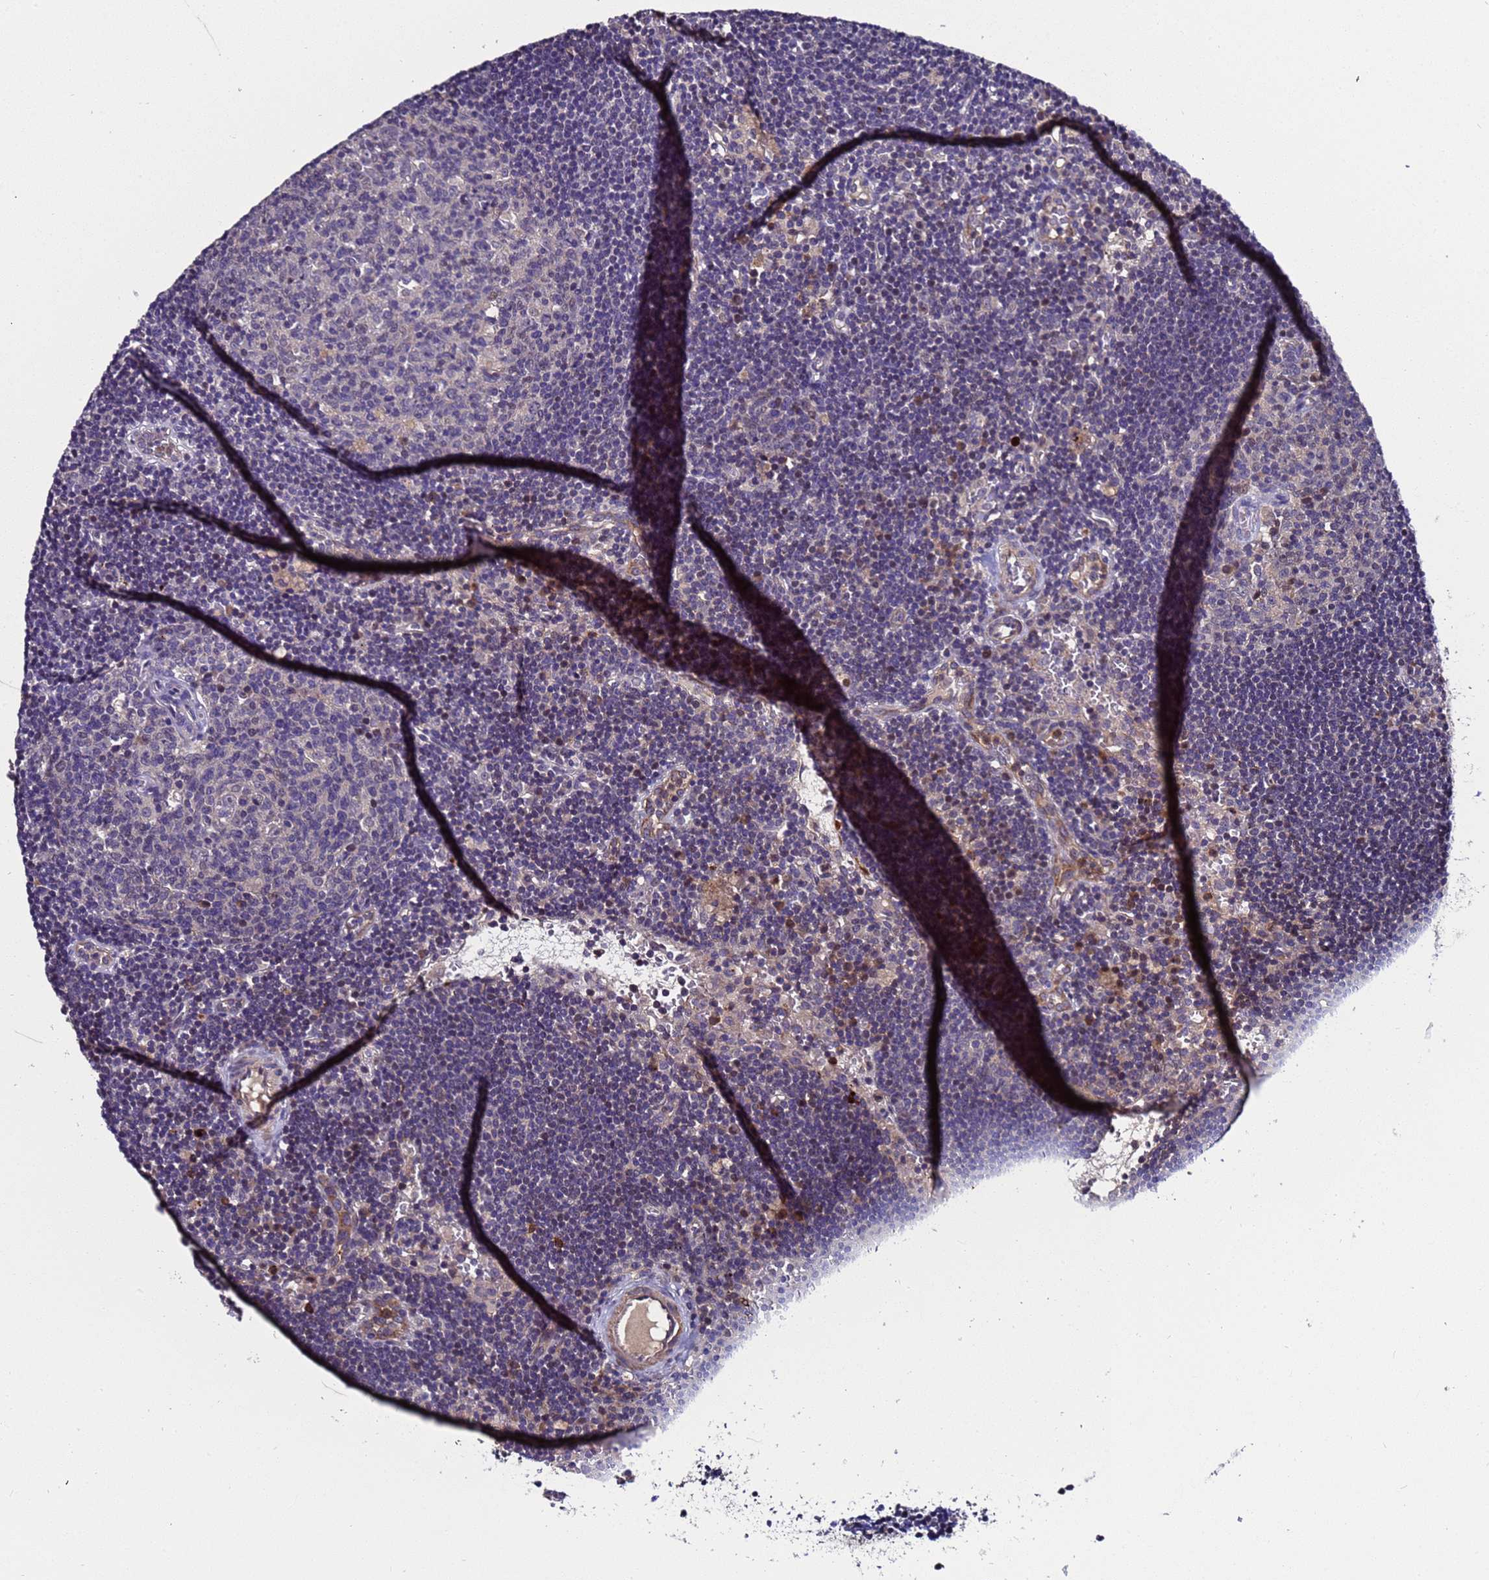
{"staining": {"intensity": "negative", "quantity": "none", "location": "none"}, "tissue": "lymph node", "cell_type": "Germinal center cells", "image_type": "normal", "snomed": [{"axis": "morphology", "description": "Normal tissue, NOS"}, {"axis": "topography", "description": "Lymph node"}], "caption": "Micrograph shows no significant protein expression in germinal center cells of benign lymph node. (DAB (3,3'-diaminobenzidine) immunohistochemistry, high magnification).", "gene": "GSTCD", "patient": {"sex": "male", "age": 62}}